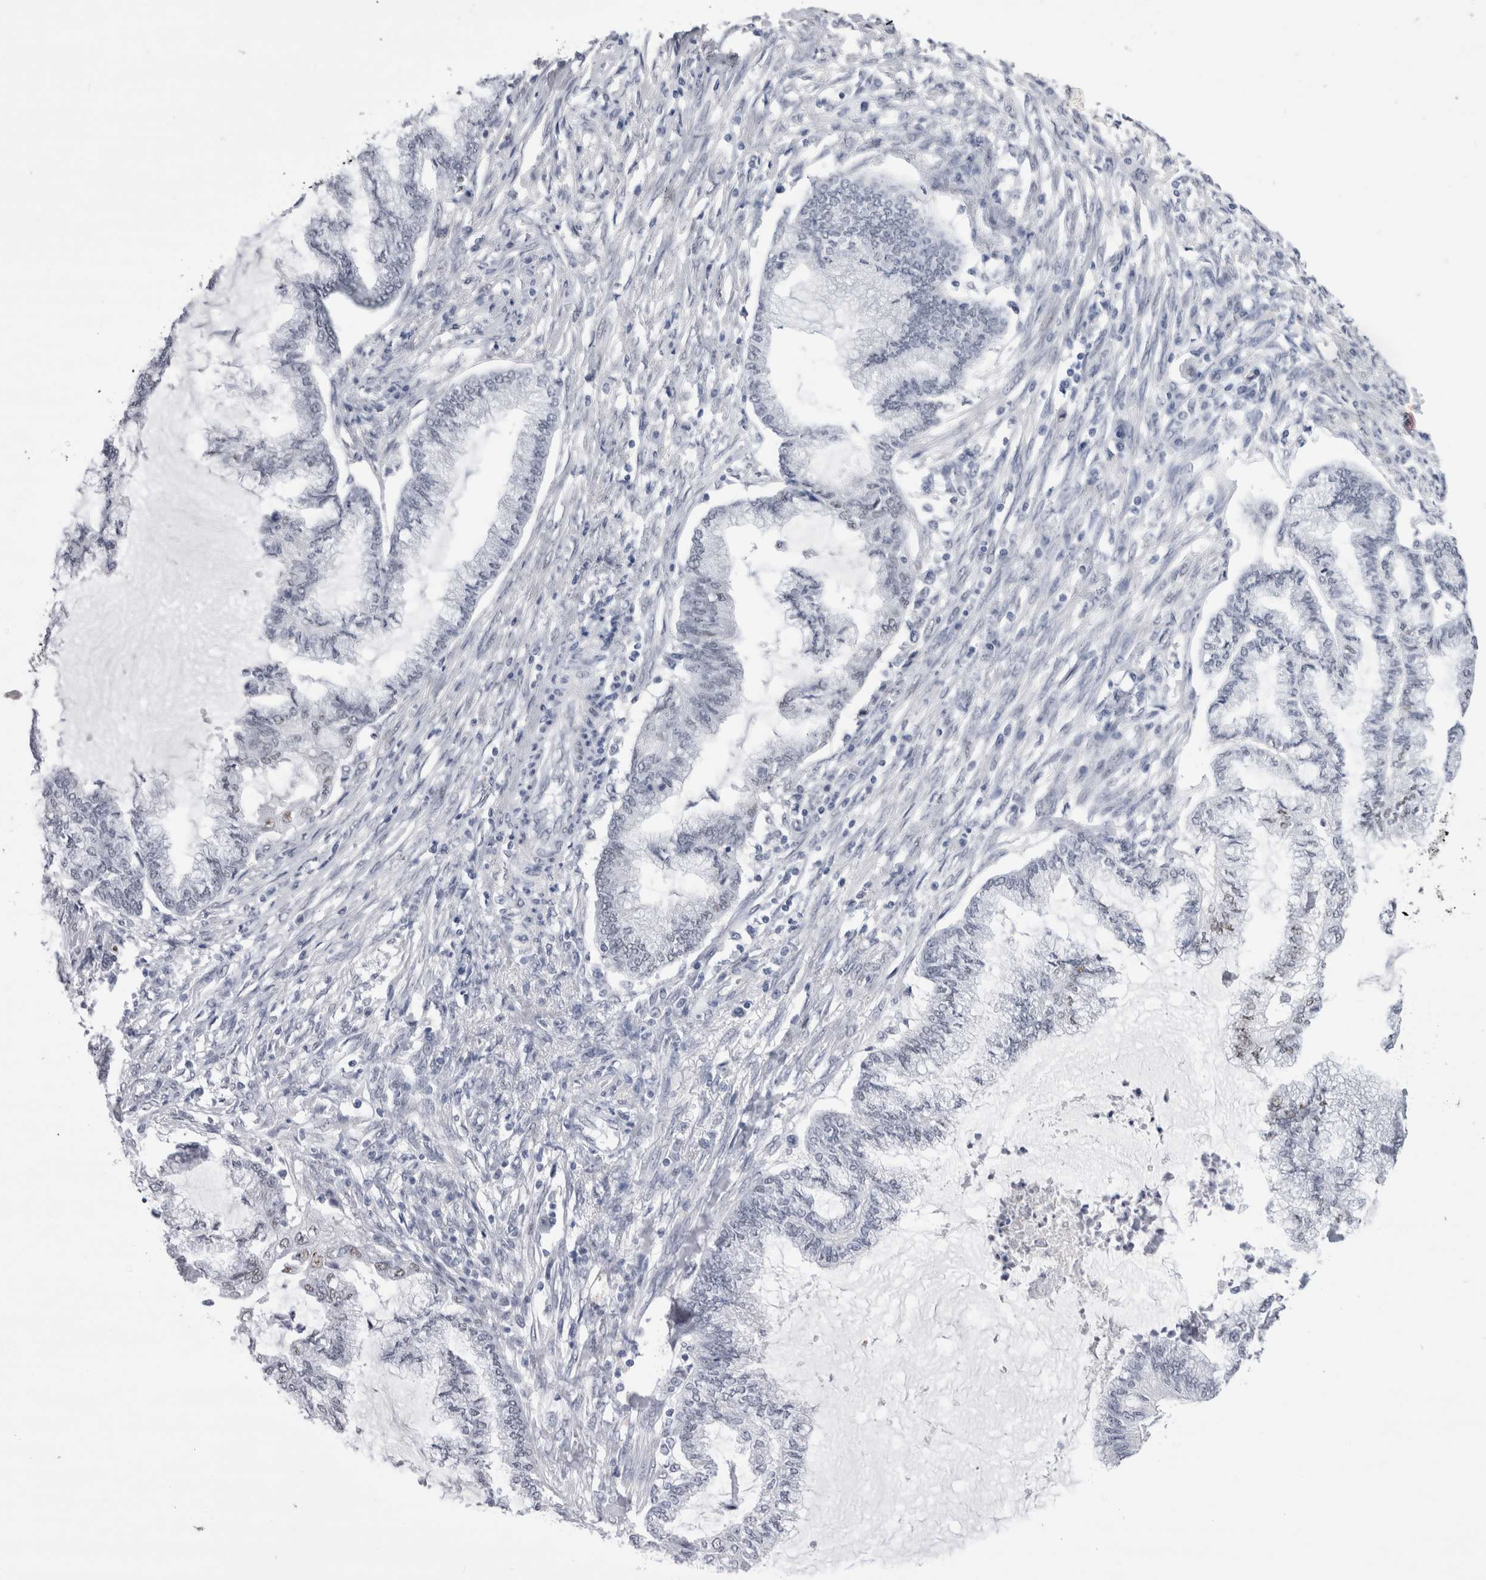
{"staining": {"intensity": "negative", "quantity": "none", "location": "none"}, "tissue": "endometrial cancer", "cell_type": "Tumor cells", "image_type": "cancer", "snomed": [{"axis": "morphology", "description": "Adenocarcinoma, NOS"}, {"axis": "topography", "description": "Endometrium"}], "caption": "The histopathology image displays no significant positivity in tumor cells of endometrial adenocarcinoma. (Brightfield microscopy of DAB immunohistochemistry at high magnification).", "gene": "RBM6", "patient": {"sex": "female", "age": 86}}